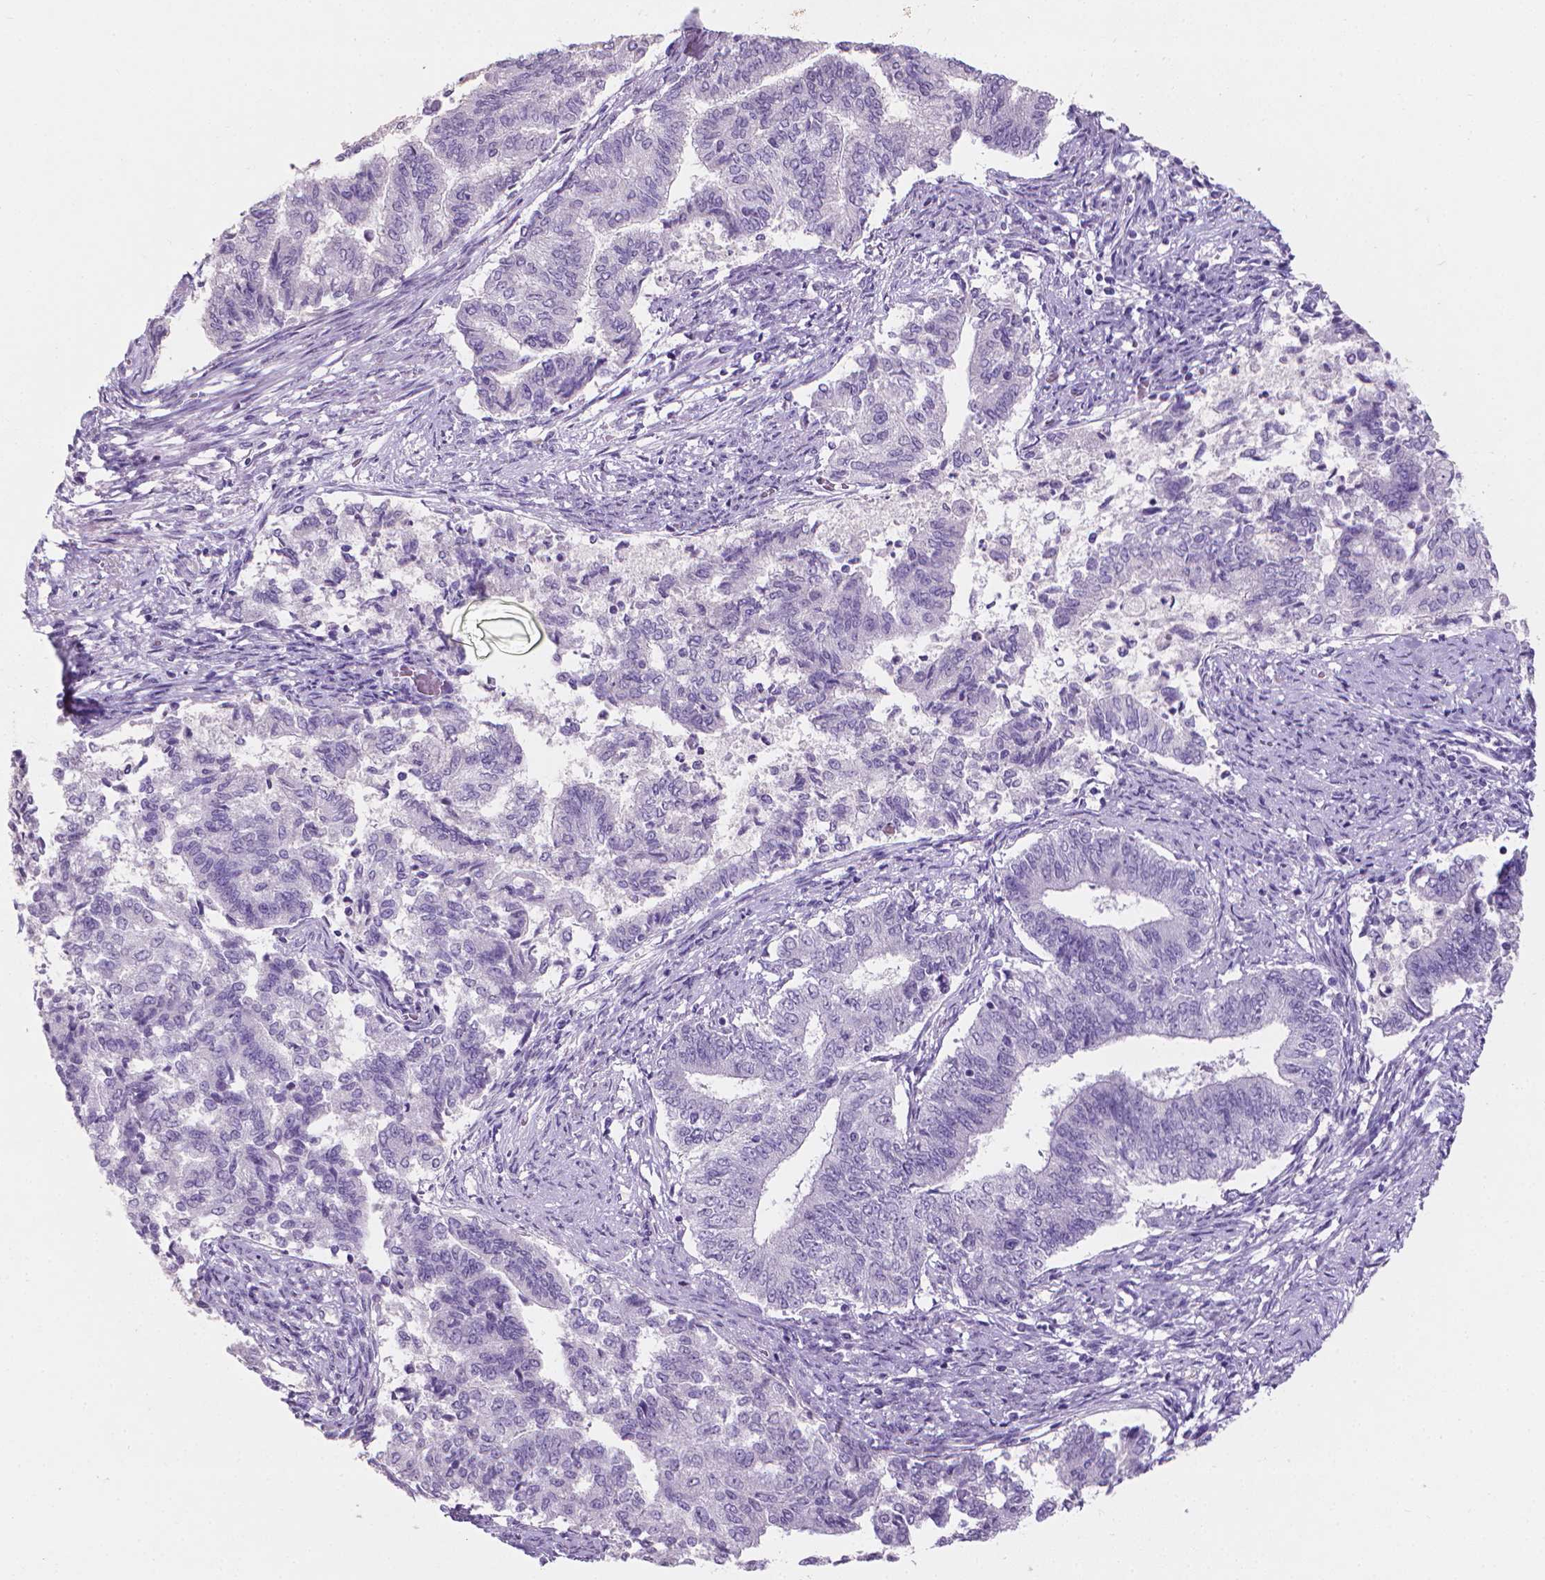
{"staining": {"intensity": "negative", "quantity": "none", "location": "none"}, "tissue": "endometrial cancer", "cell_type": "Tumor cells", "image_type": "cancer", "snomed": [{"axis": "morphology", "description": "Adenocarcinoma, NOS"}, {"axis": "topography", "description": "Endometrium"}], "caption": "An immunohistochemistry micrograph of endometrial adenocarcinoma is shown. There is no staining in tumor cells of endometrial adenocarcinoma. (Immunohistochemistry (ihc), brightfield microscopy, high magnification).", "gene": "XPNPEP2", "patient": {"sex": "female", "age": 65}}